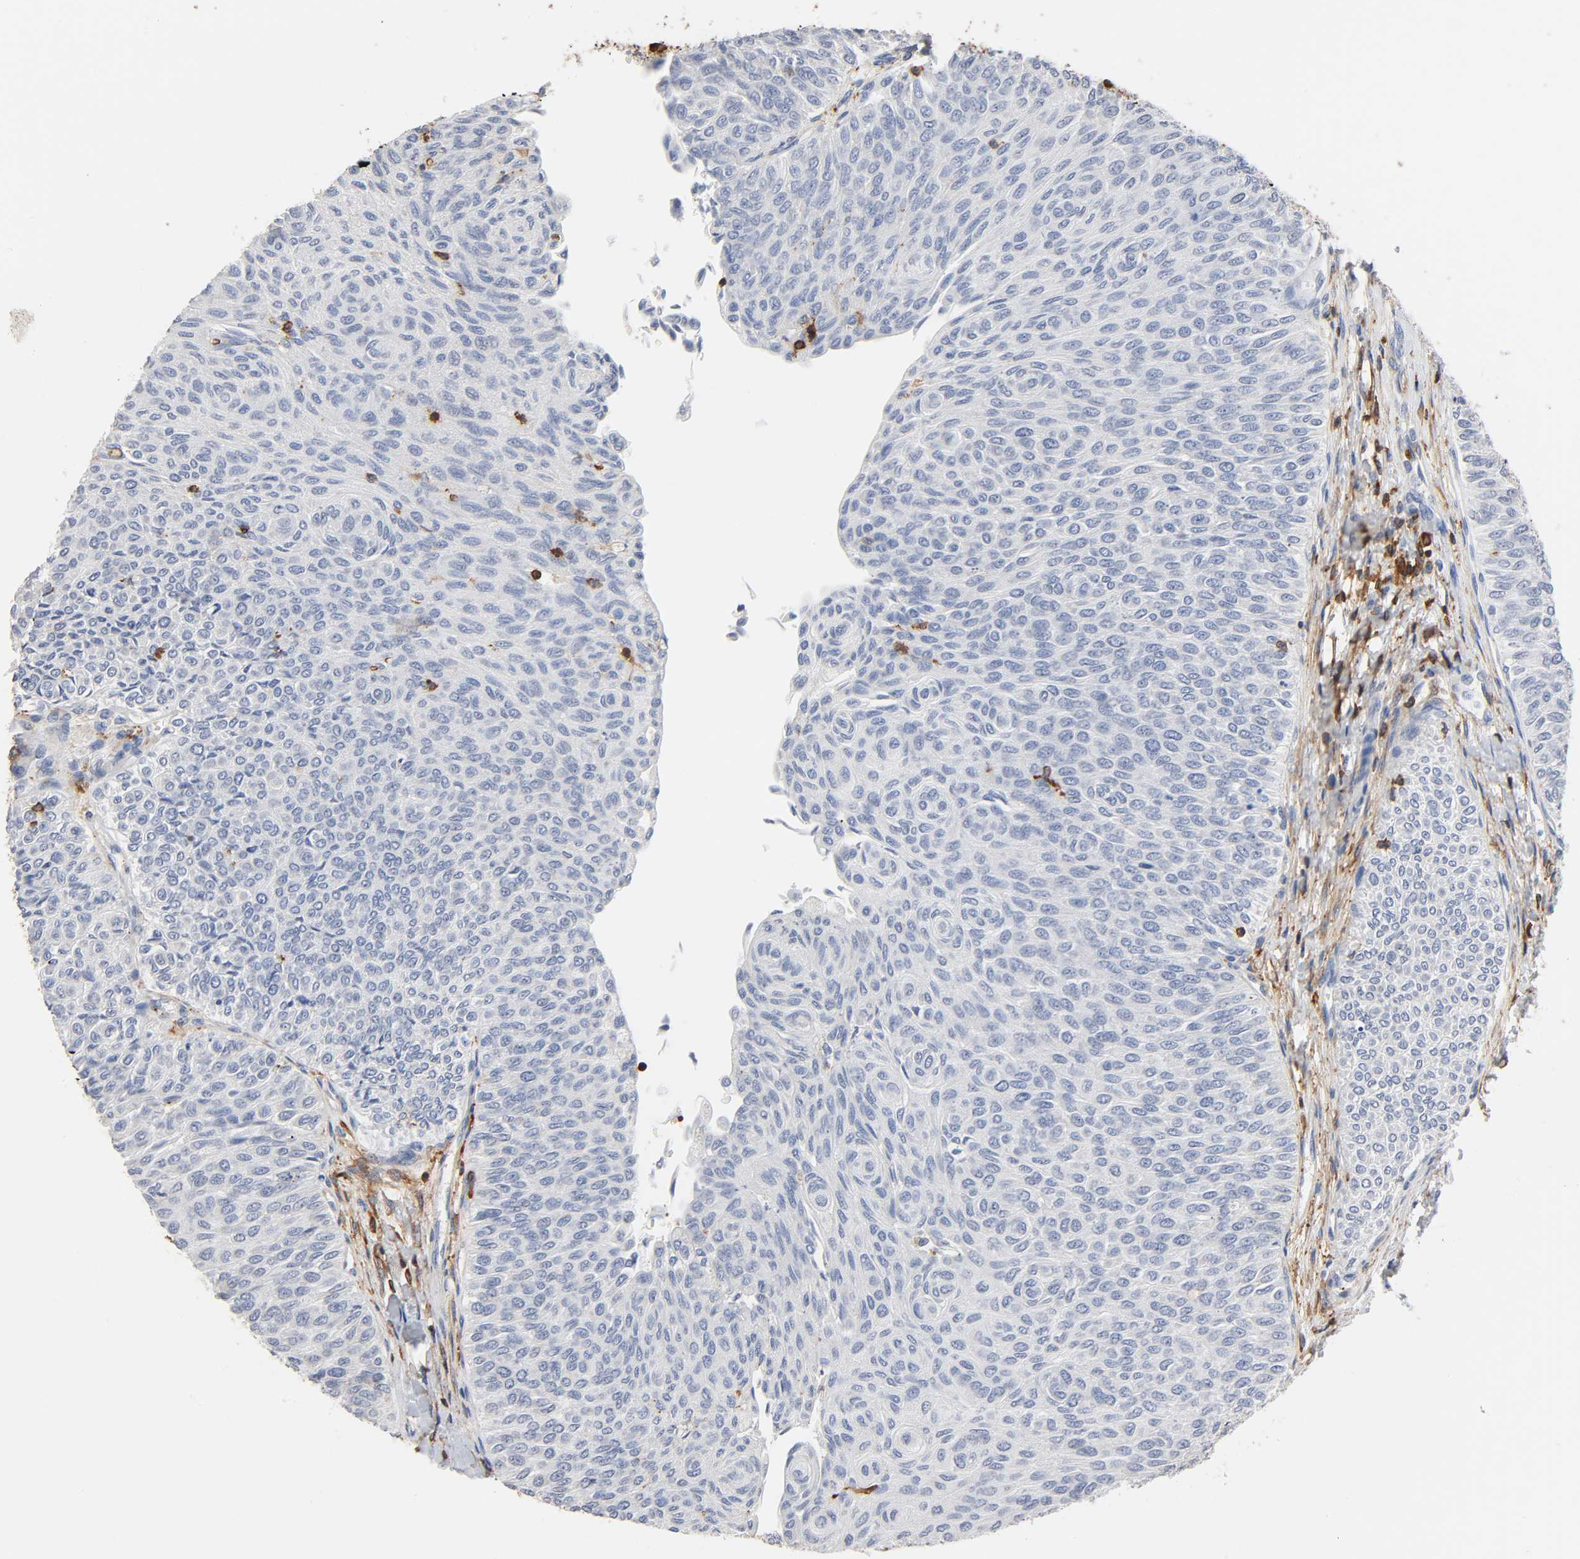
{"staining": {"intensity": "negative", "quantity": "none", "location": "none"}, "tissue": "urothelial cancer", "cell_type": "Tumor cells", "image_type": "cancer", "snomed": [{"axis": "morphology", "description": "Urothelial carcinoma, Low grade"}, {"axis": "topography", "description": "Urinary bladder"}], "caption": "IHC micrograph of human urothelial carcinoma (low-grade) stained for a protein (brown), which reveals no positivity in tumor cells.", "gene": "BIN1", "patient": {"sex": "male", "age": 78}}